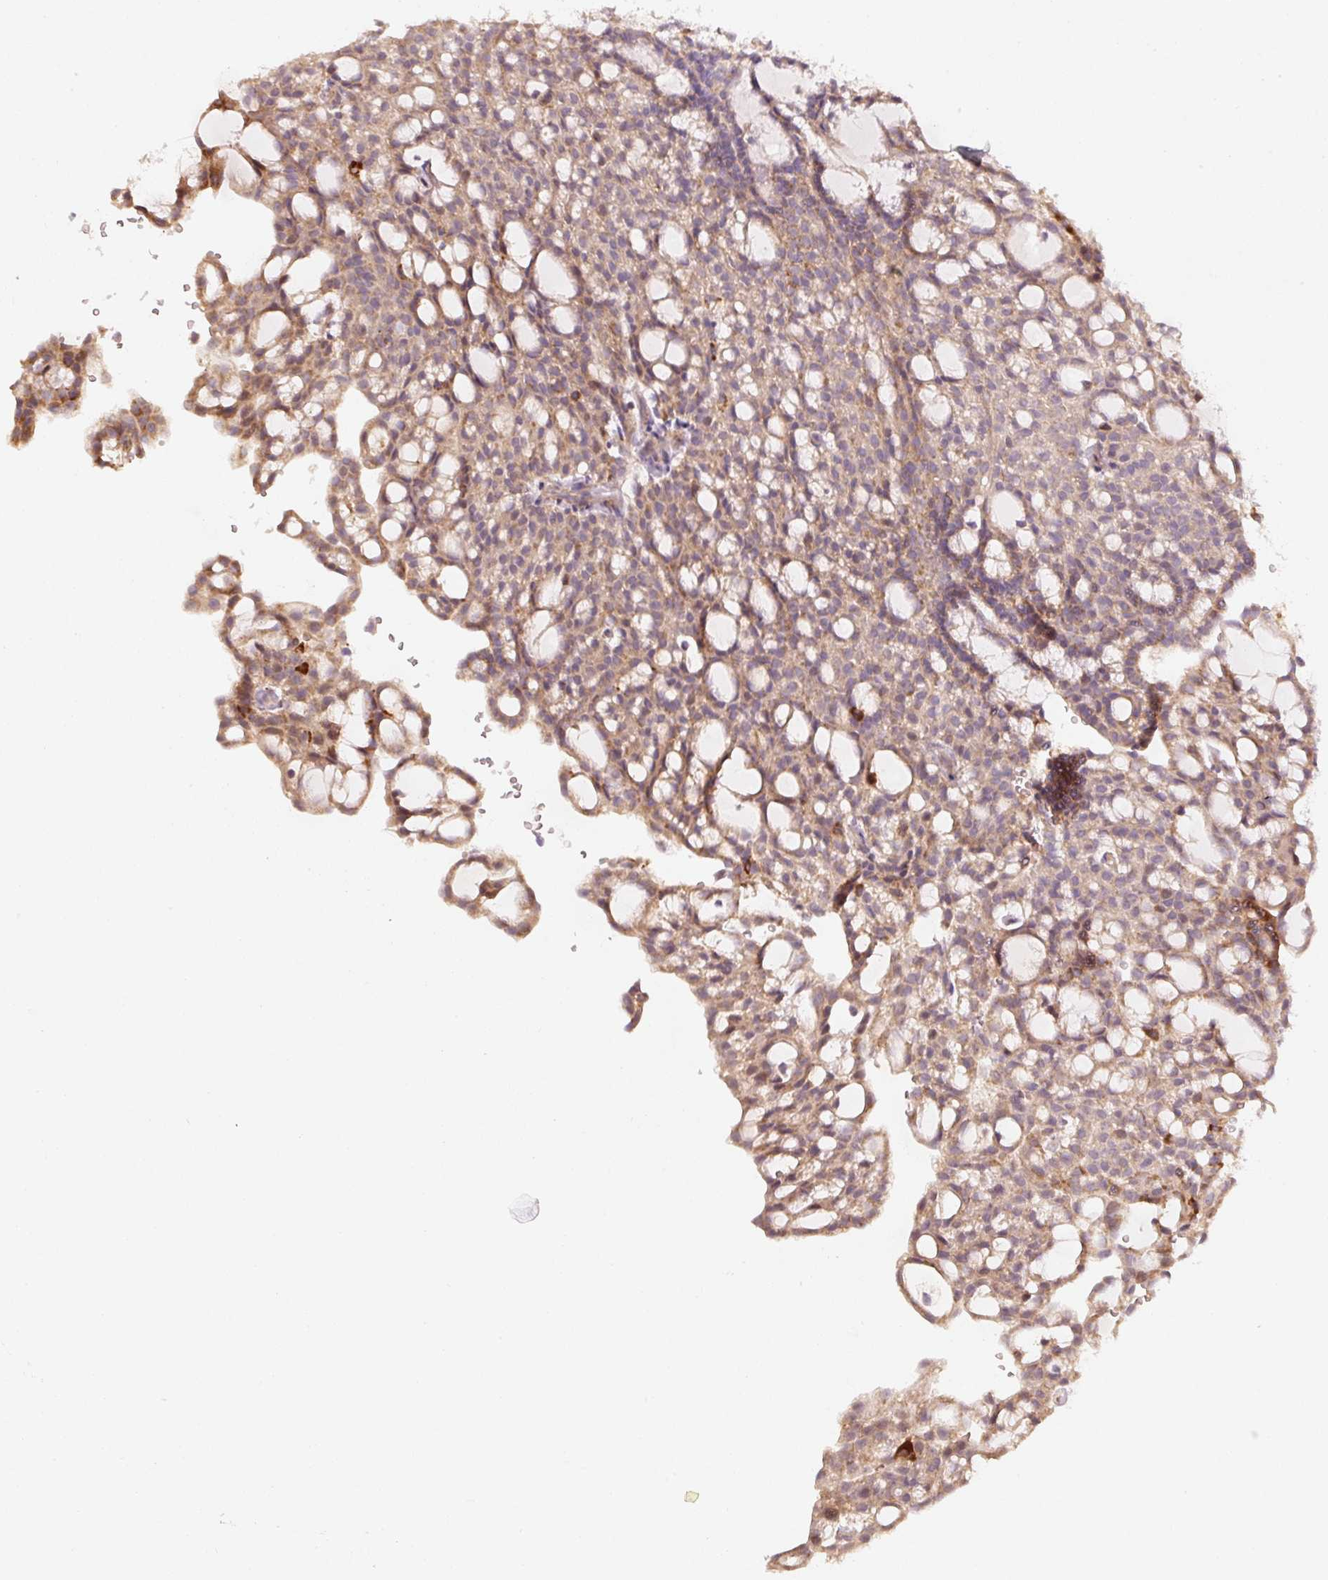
{"staining": {"intensity": "moderate", "quantity": ">75%", "location": "cytoplasmic/membranous"}, "tissue": "renal cancer", "cell_type": "Tumor cells", "image_type": "cancer", "snomed": [{"axis": "morphology", "description": "Adenocarcinoma, NOS"}, {"axis": "topography", "description": "Kidney"}], "caption": "Immunohistochemical staining of renal adenocarcinoma demonstrates medium levels of moderate cytoplasmic/membranous protein expression in about >75% of tumor cells.", "gene": "ARHGAP22", "patient": {"sex": "male", "age": 63}}